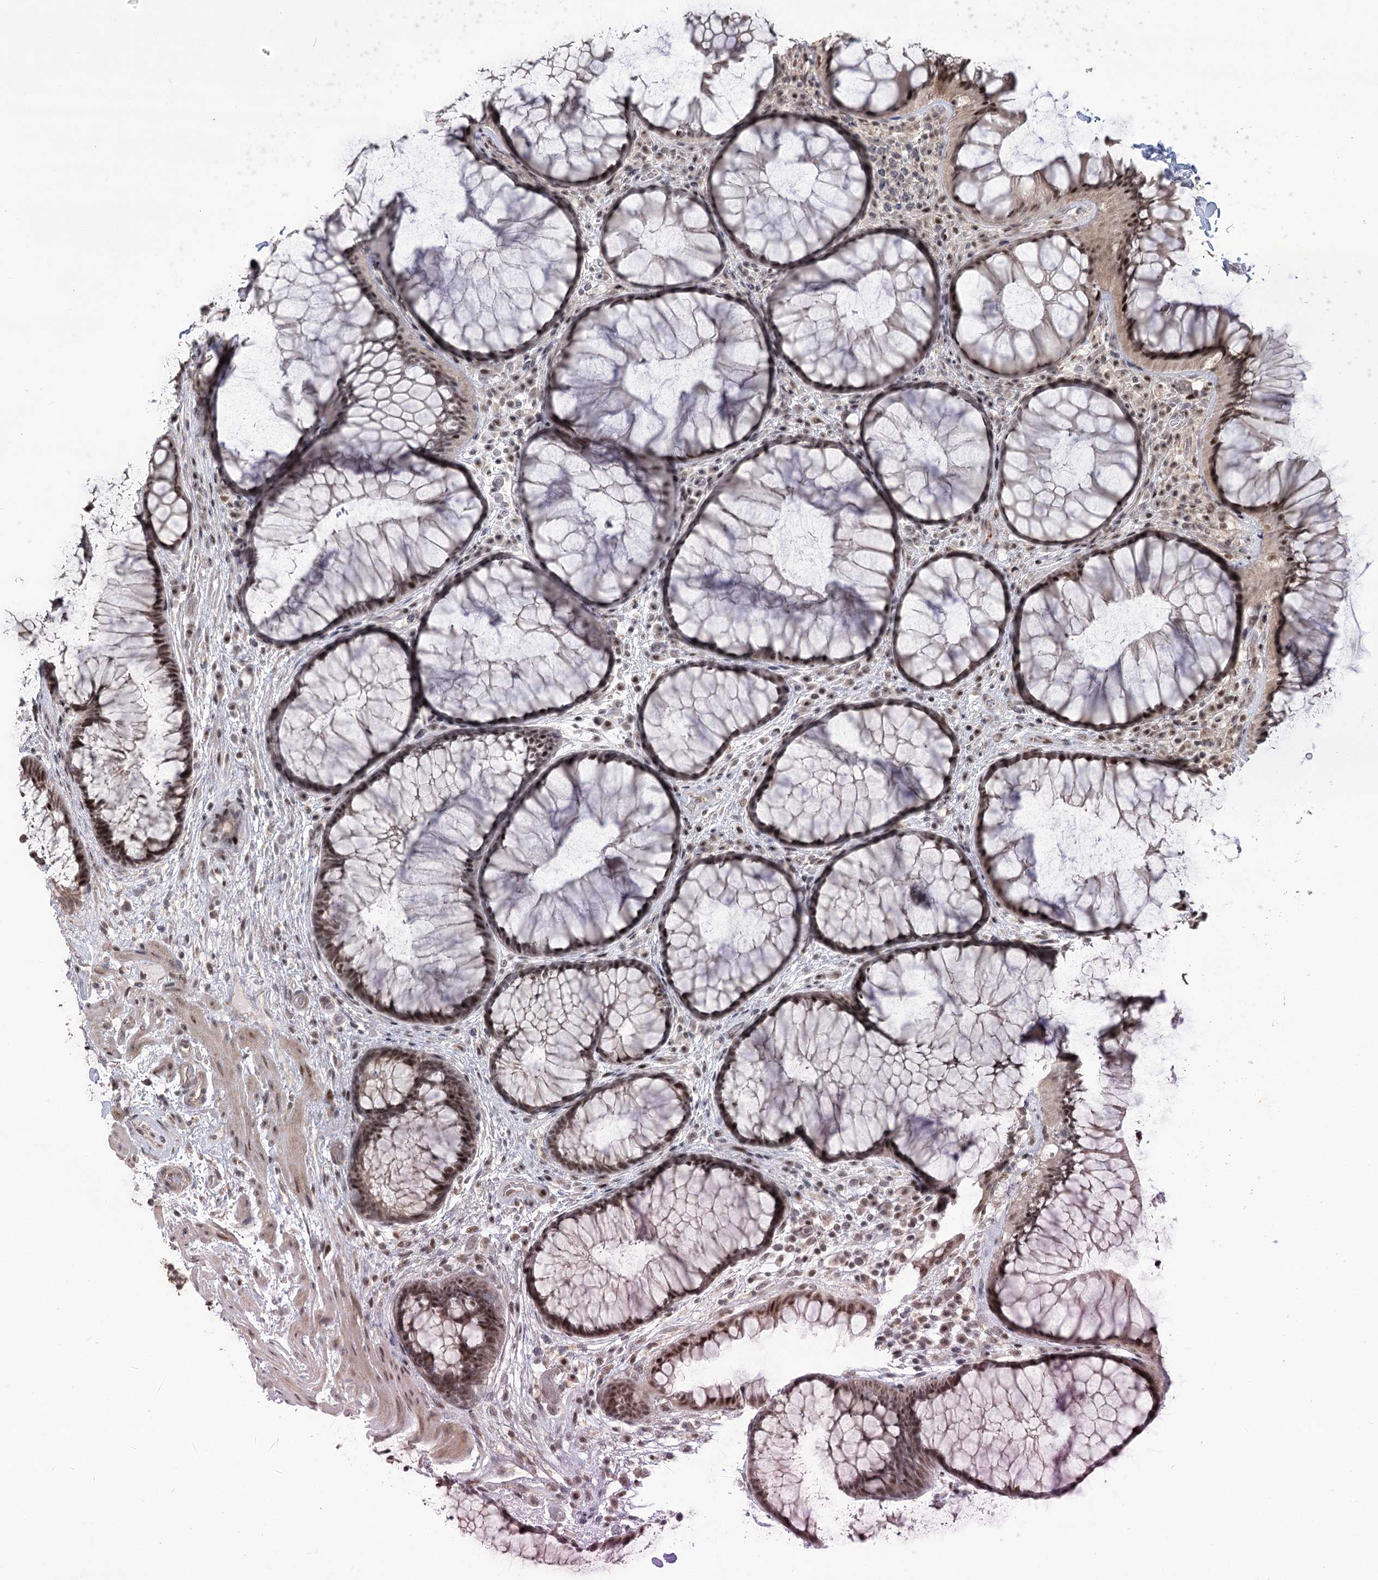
{"staining": {"intensity": "moderate", "quantity": ">75%", "location": "nuclear"}, "tissue": "rectum", "cell_type": "Glandular cells", "image_type": "normal", "snomed": [{"axis": "morphology", "description": "Normal tissue, NOS"}, {"axis": "topography", "description": "Rectum"}], "caption": "Brown immunohistochemical staining in normal human rectum displays moderate nuclear staining in about >75% of glandular cells.", "gene": "WBP1L", "patient": {"sex": "male", "age": 51}}